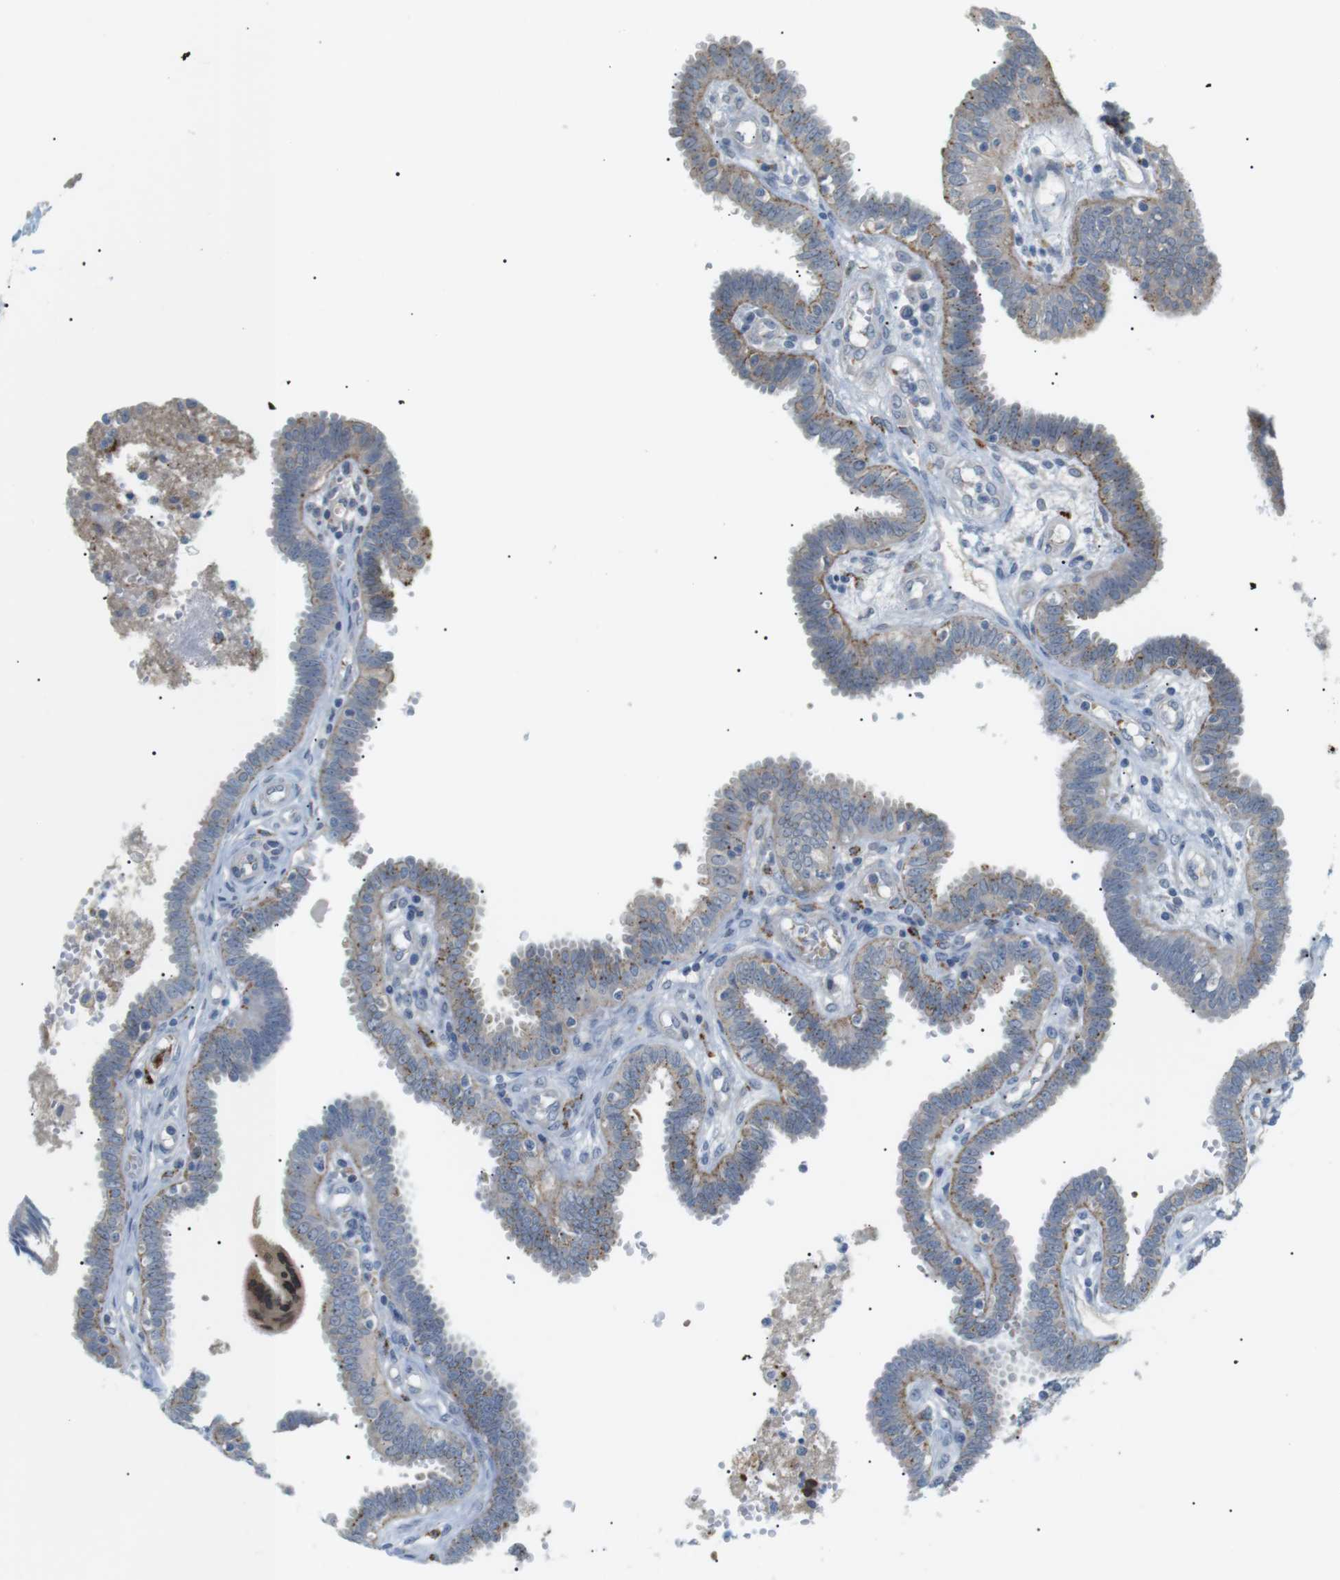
{"staining": {"intensity": "moderate", "quantity": "25%-75%", "location": "cytoplasmic/membranous"}, "tissue": "fallopian tube", "cell_type": "Glandular cells", "image_type": "normal", "snomed": [{"axis": "morphology", "description": "Normal tissue, NOS"}, {"axis": "topography", "description": "Fallopian tube"}], "caption": "The image demonstrates staining of unremarkable fallopian tube, revealing moderate cytoplasmic/membranous protein expression (brown color) within glandular cells.", "gene": "B4GALNT2", "patient": {"sex": "female", "age": 32}}